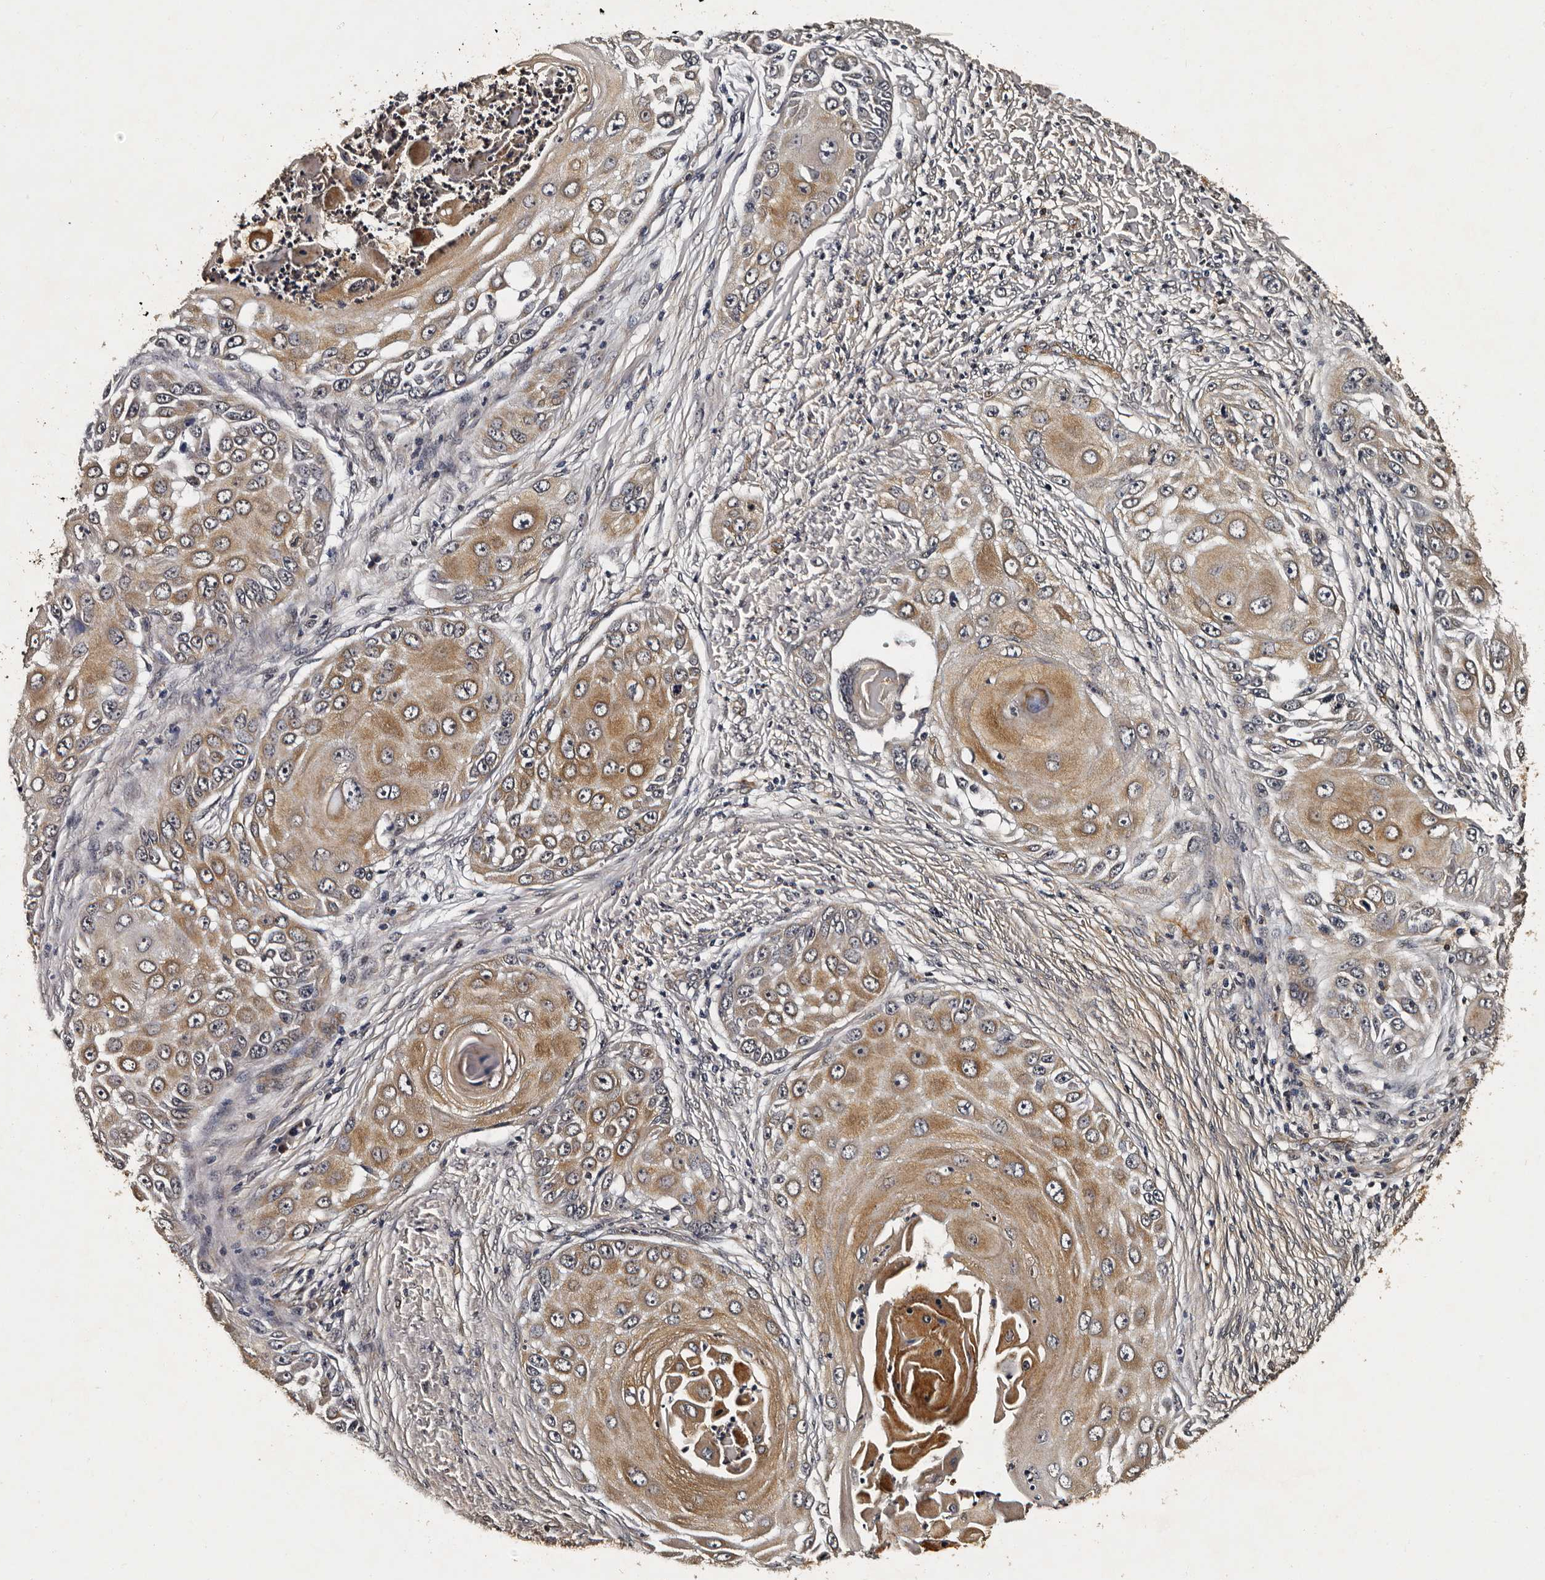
{"staining": {"intensity": "moderate", "quantity": ">75%", "location": "cytoplasmic/membranous"}, "tissue": "skin cancer", "cell_type": "Tumor cells", "image_type": "cancer", "snomed": [{"axis": "morphology", "description": "Squamous cell carcinoma, NOS"}, {"axis": "topography", "description": "Skin"}], "caption": "Immunohistochemical staining of squamous cell carcinoma (skin) reveals medium levels of moderate cytoplasmic/membranous protein staining in approximately >75% of tumor cells. (brown staining indicates protein expression, while blue staining denotes nuclei).", "gene": "CPNE3", "patient": {"sex": "female", "age": 44}}